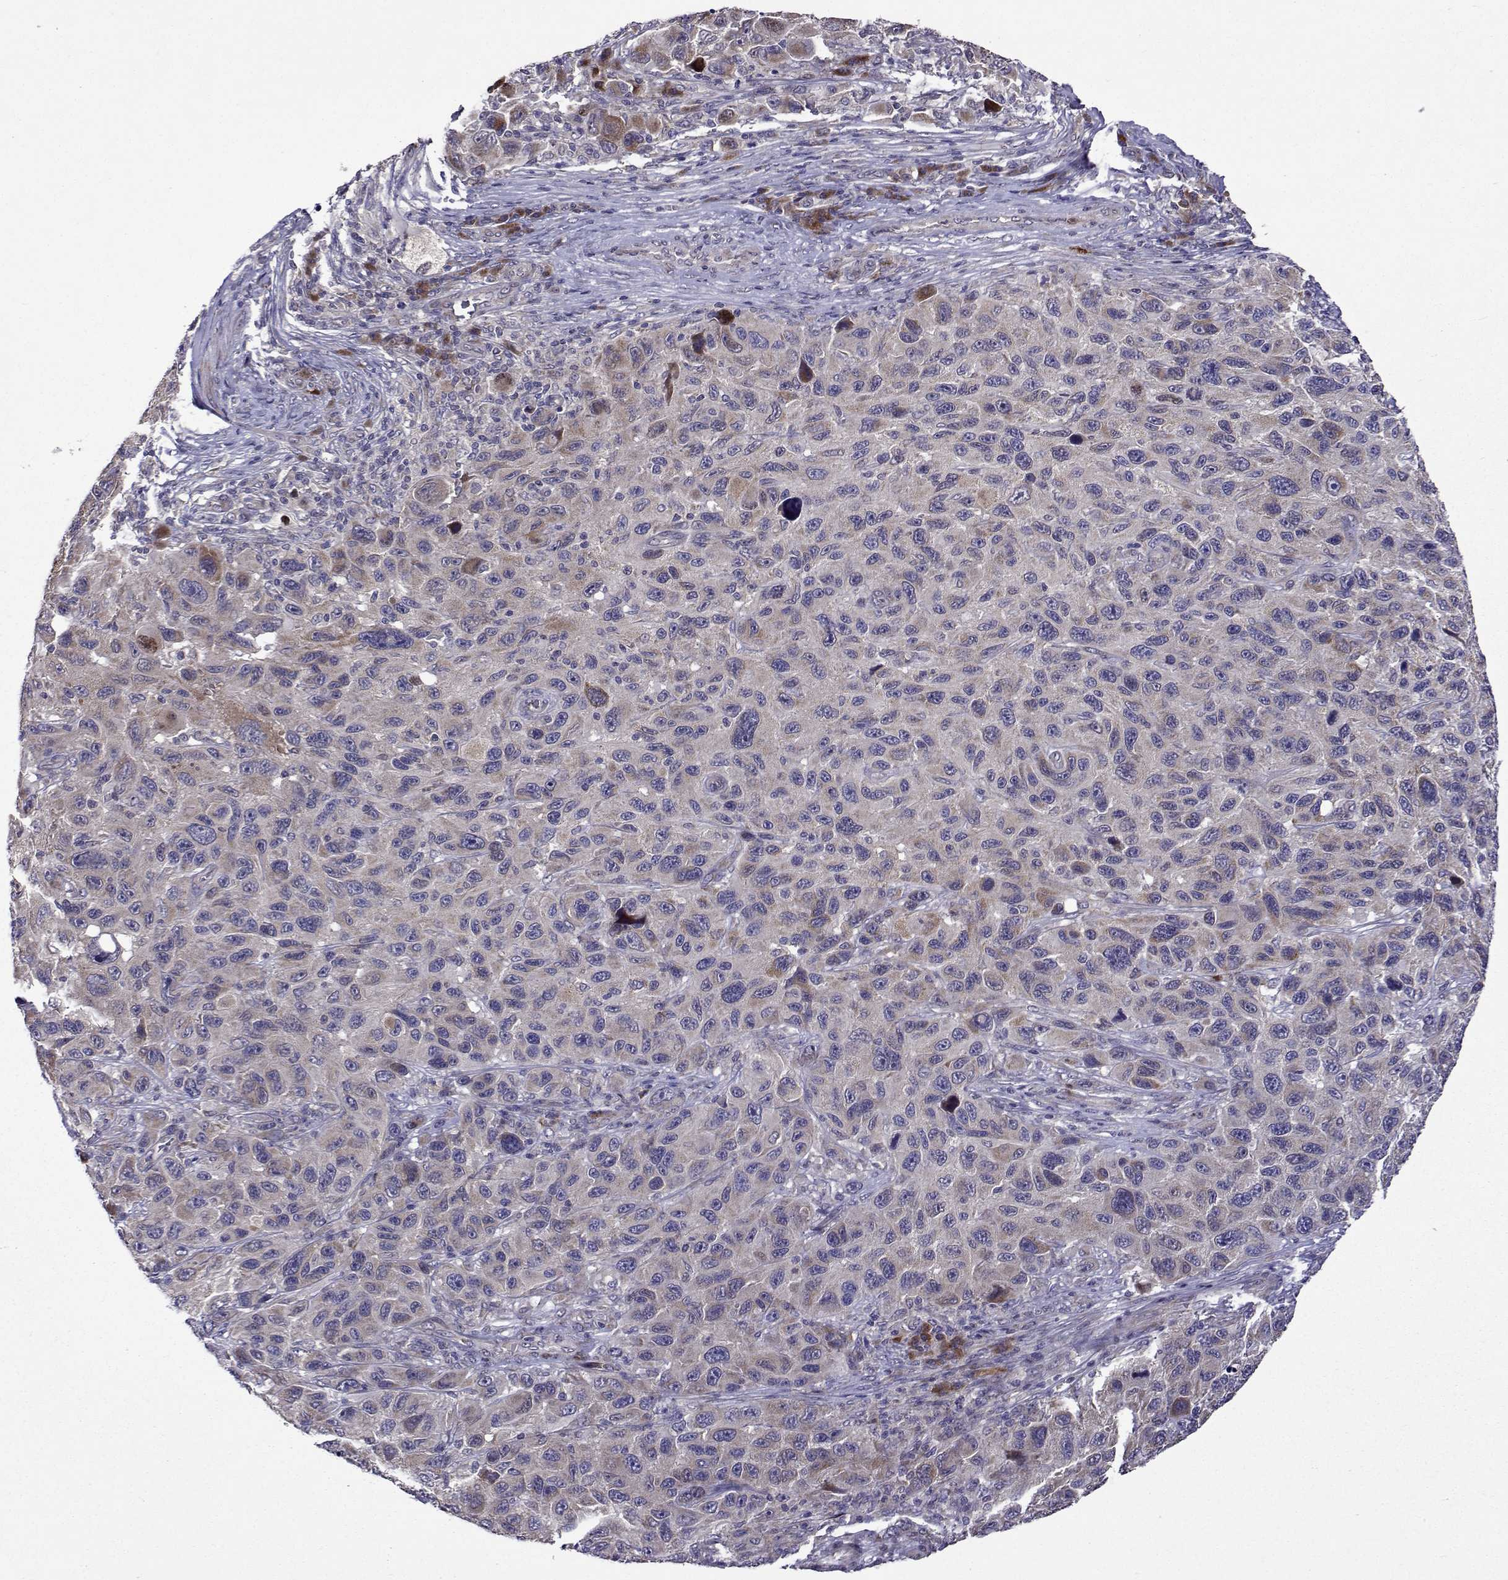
{"staining": {"intensity": "weak", "quantity": "<25%", "location": "cytoplasmic/membranous"}, "tissue": "melanoma", "cell_type": "Tumor cells", "image_type": "cancer", "snomed": [{"axis": "morphology", "description": "Malignant melanoma, NOS"}, {"axis": "topography", "description": "Skin"}], "caption": "Tumor cells are negative for protein expression in human malignant melanoma.", "gene": "TARBP2", "patient": {"sex": "male", "age": 53}}